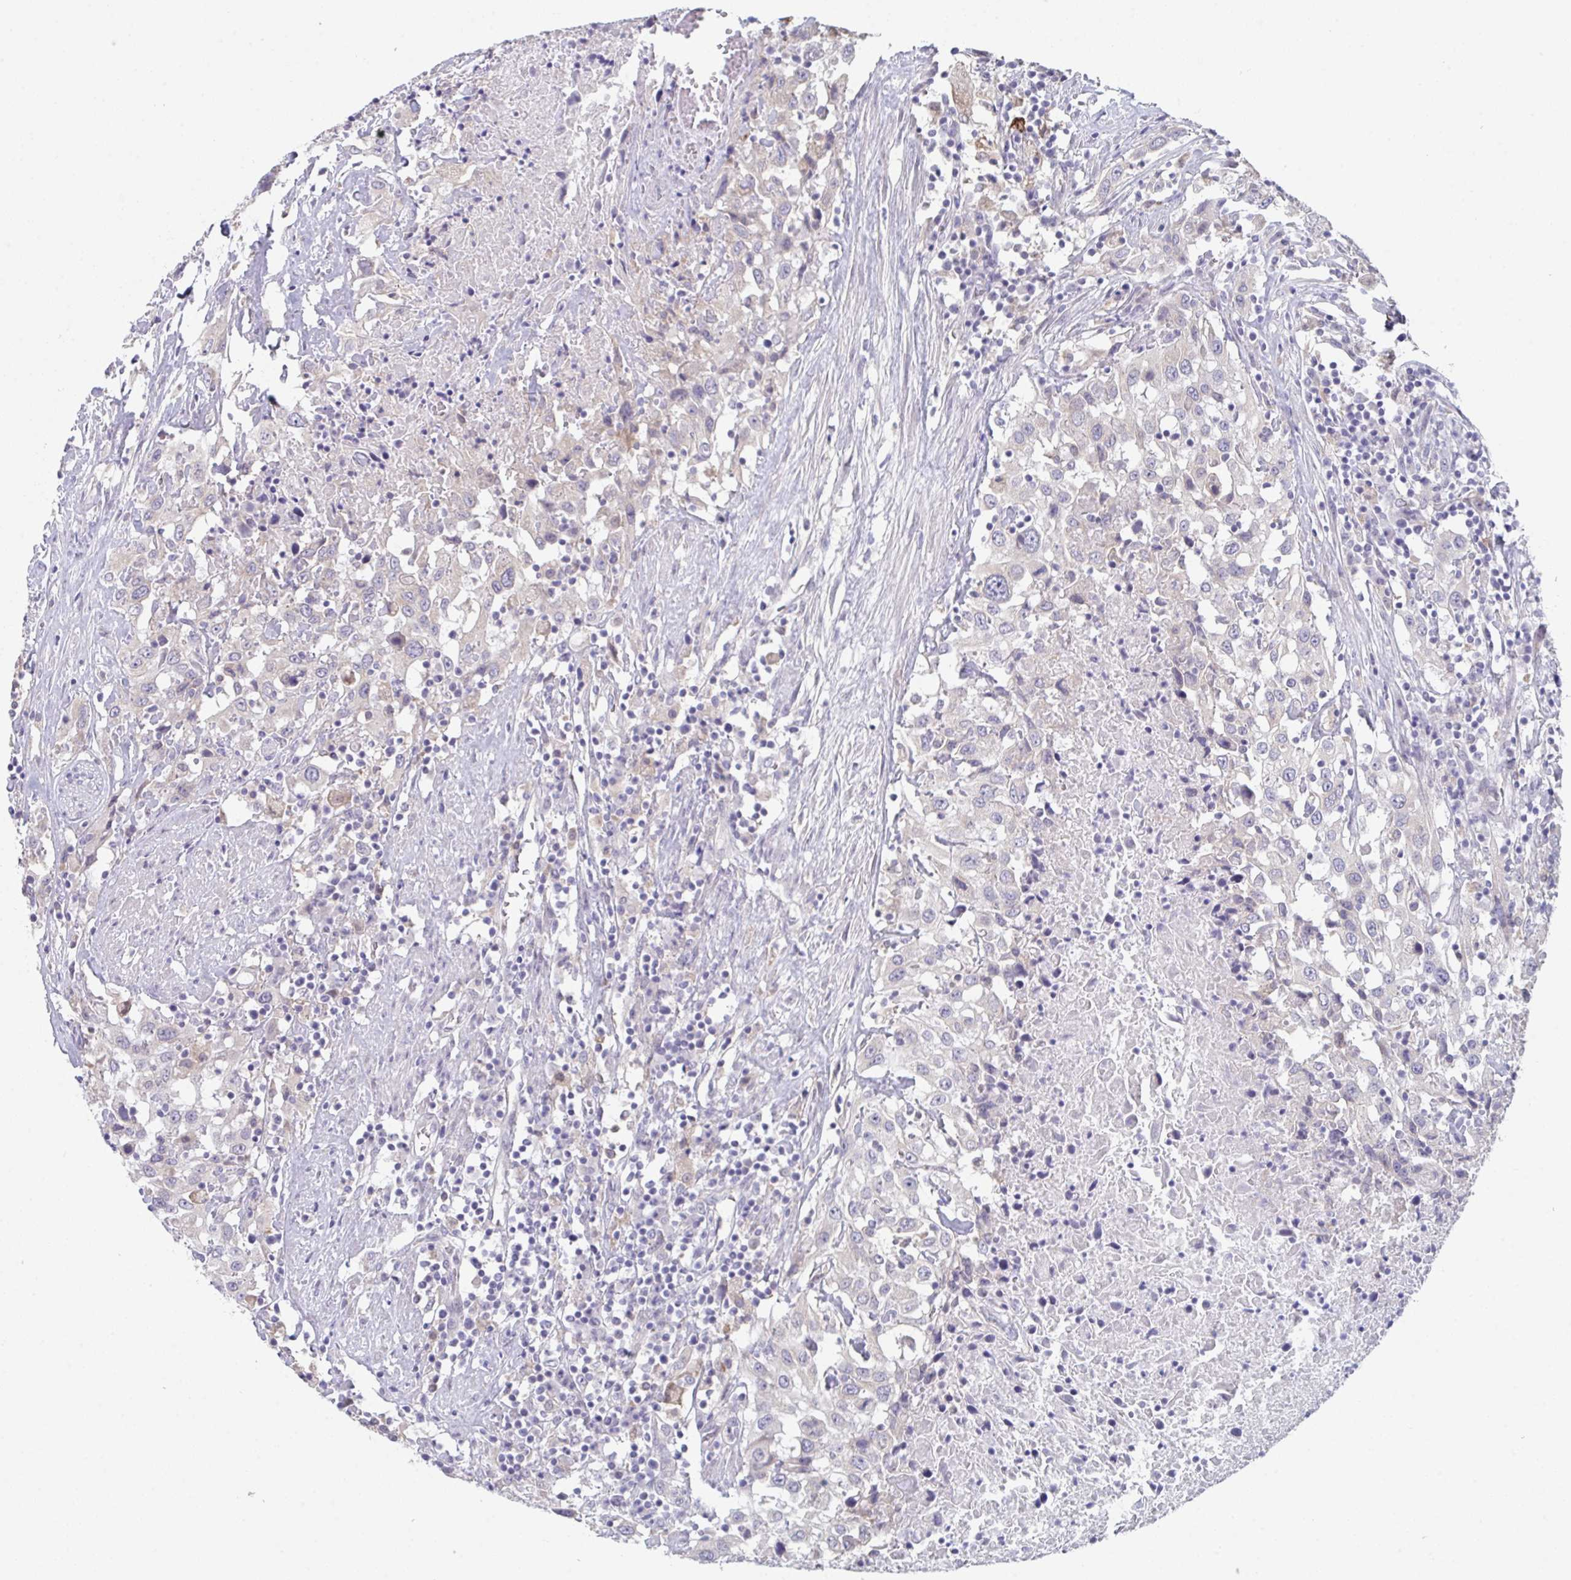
{"staining": {"intensity": "negative", "quantity": "none", "location": "none"}, "tissue": "urothelial cancer", "cell_type": "Tumor cells", "image_type": "cancer", "snomed": [{"axis": "morphology", "description": "Urothelial carcinoma, High grade"}, {"axis": "topography", "description": "Urinary bladder"}], "caption": "Tumor cells show no significant expression in urothelial carcinoma (high-grade).", "gene": "PTPRD", "patient": {"sex": "male", "age": 61}}